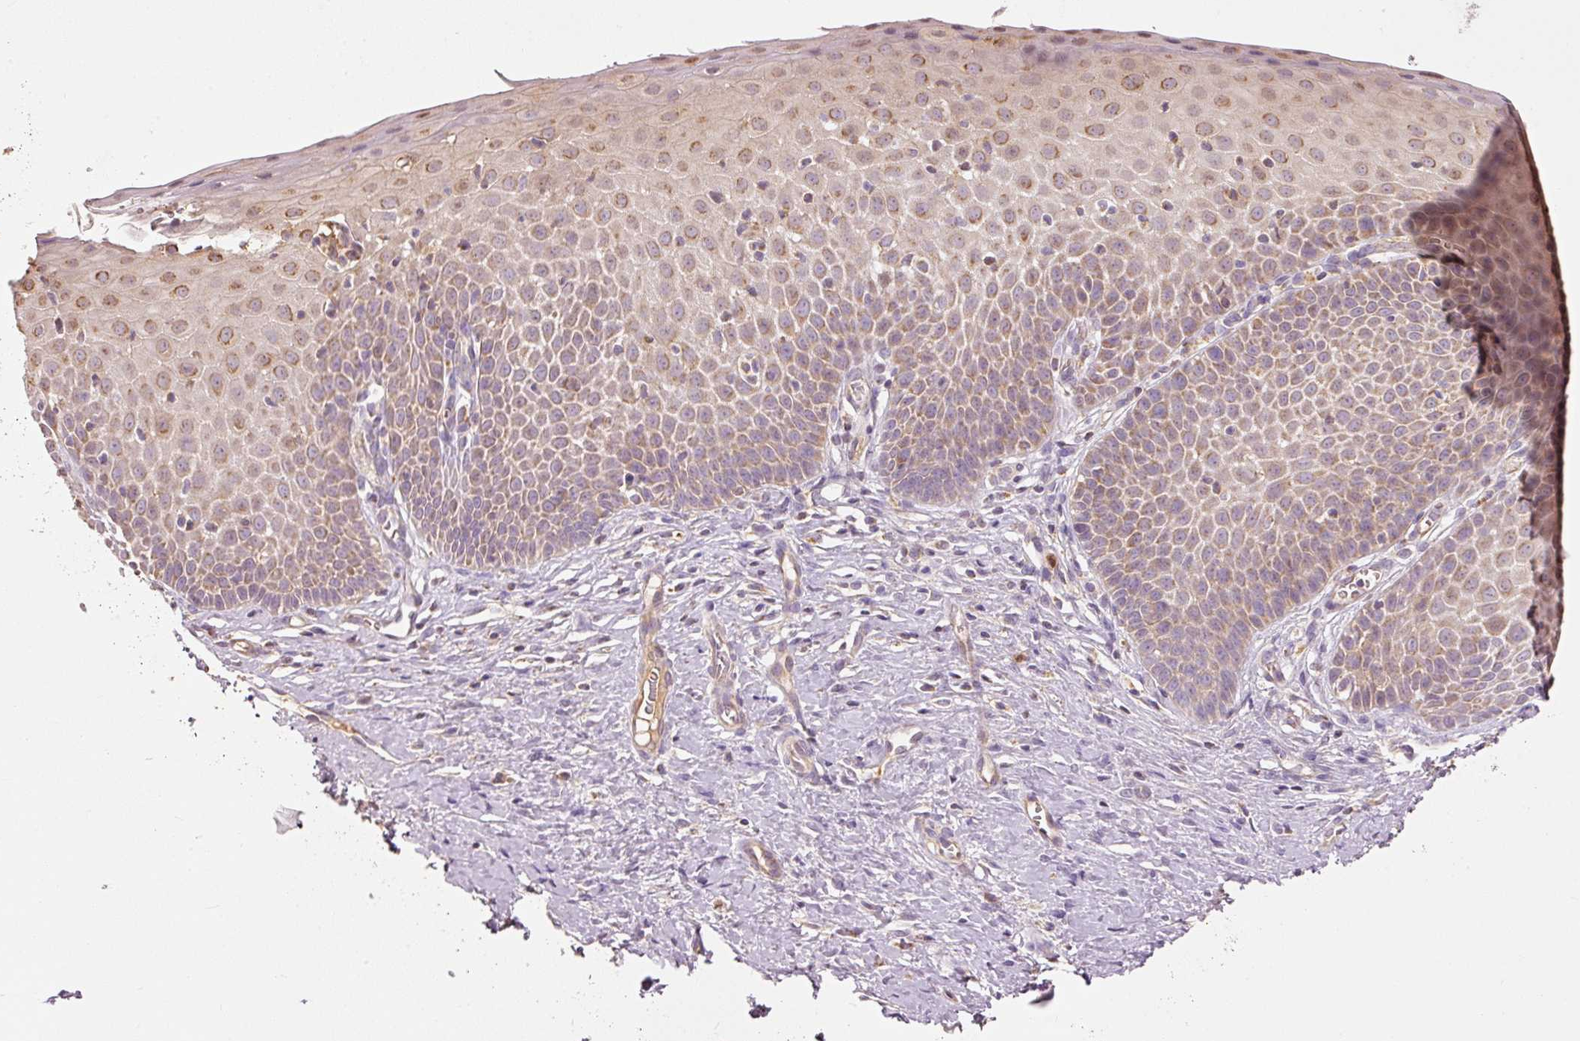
{"staining": {"intensity": "moderate", "quantity": "25%-75%", "location": "cytoplasmic/membranous"}, "tissue": "cervix", "cell_type": "Glandular cells", "image_type": "normal", "snomed": [{"axis": "morphology", "description": "Normal tissue, NOS"}, {"axis": "topography", "description": "Cervix"}], "caption": "This histopathology image reveals immunohistochemistry staining of benign human cervix, with medium moderate cytoplasmic/membranous expression in about 25%-75% of glandular cells.", "gene": "PSENEN", "patient": {"sex": "female", "age": 36}}